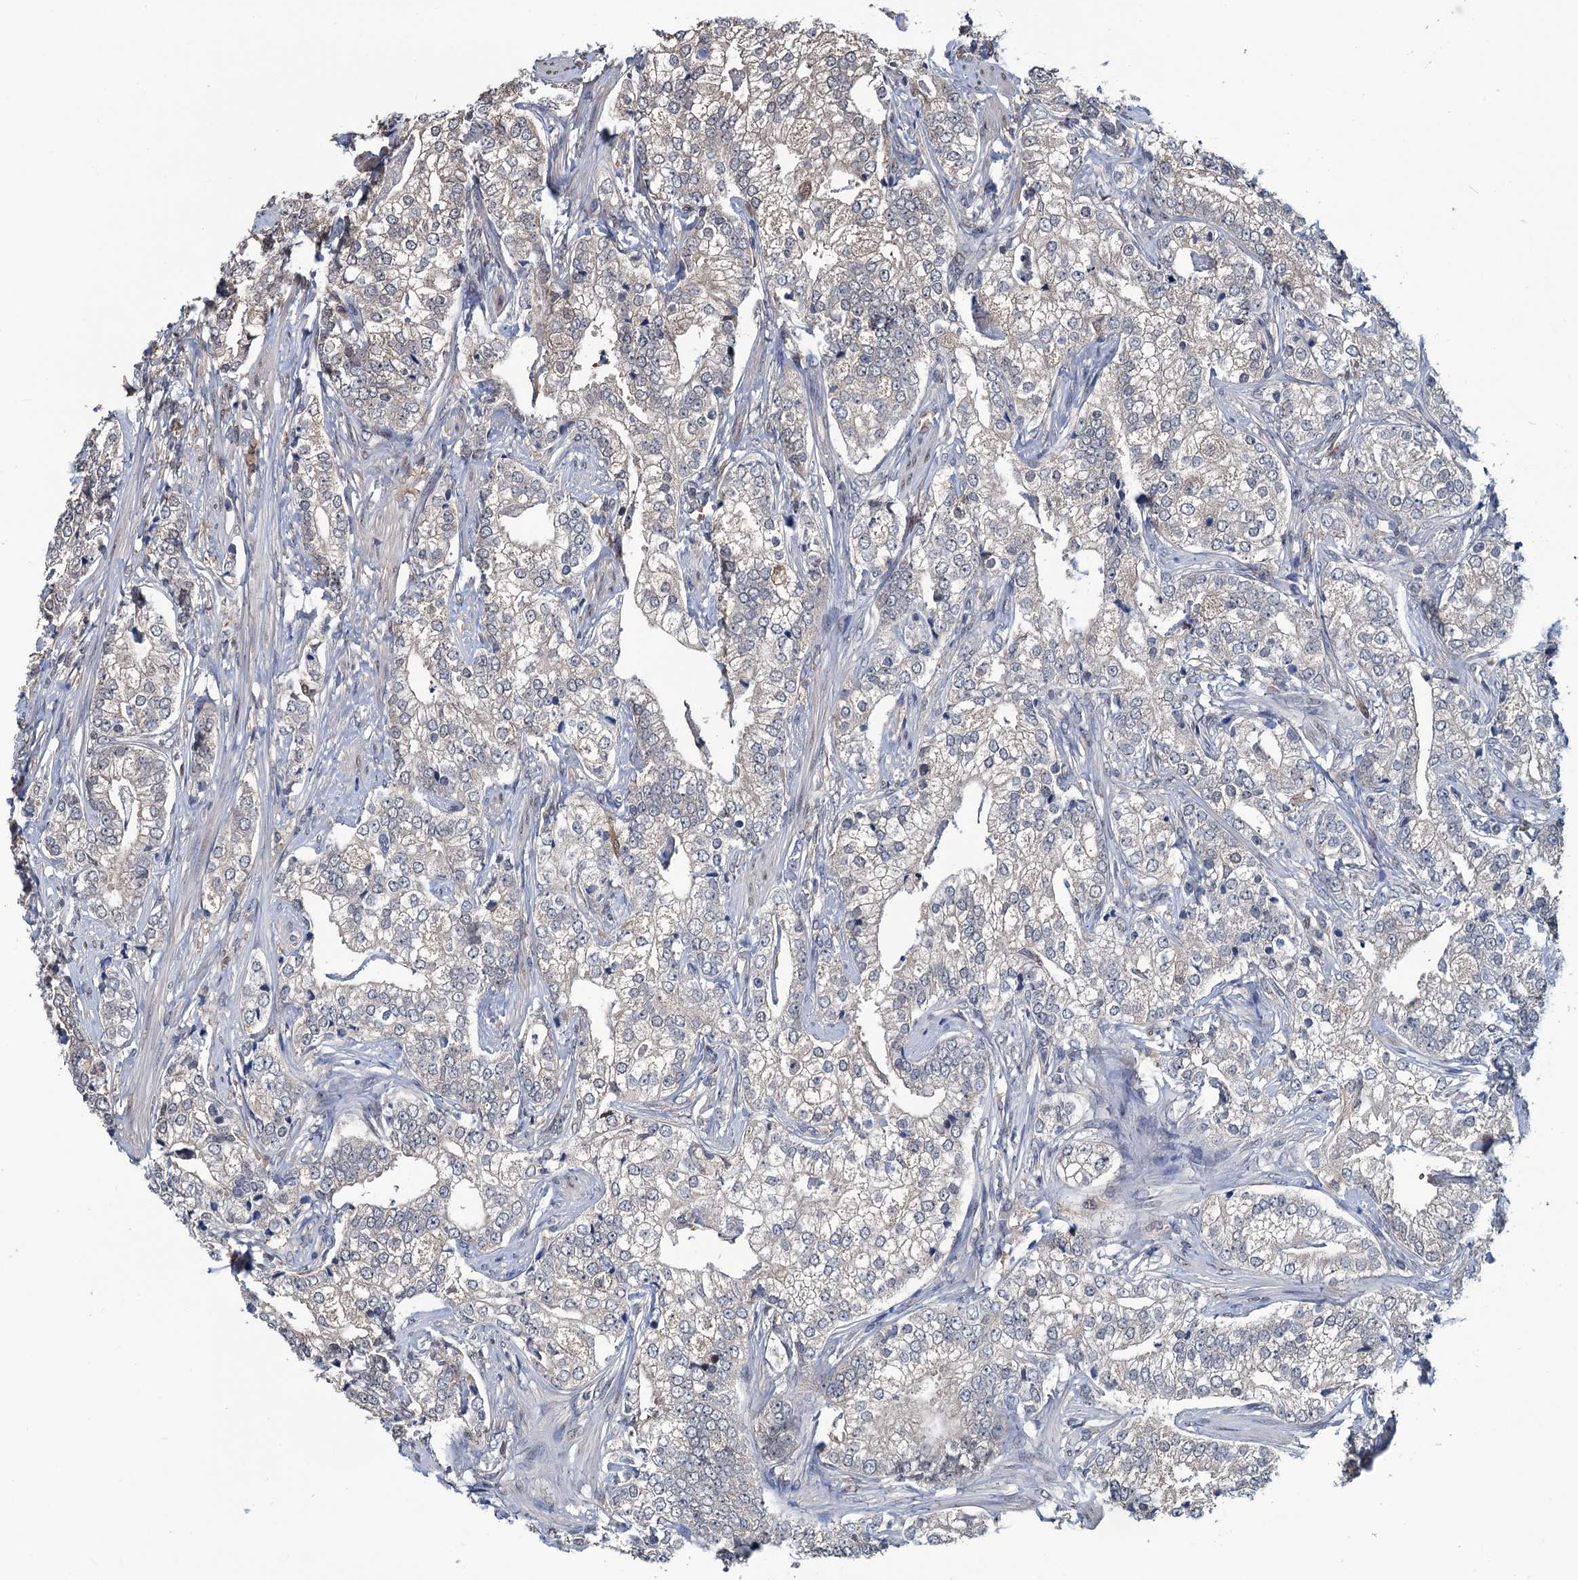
{"staining": {"intensity": "negative", "quantity": "none", "location": "none"}, "tissue": "prostate cancer", "cell_type": "Tumor cells", "image_type": "cancer", "snomed": [{"axis": "morphology", "description": "Adenocarcinoma, High grade"}, {"axis": "topography", "description": "Prostate"}], "caption": "Immunohistochemistry image of neoplastic tissue: human prostate cancer (high-grade adenocarcinoma) stained with DAB reveals no significant protein expression in tumor cells.", "gene": "RTKN2", "patient": {"sex": "male", "age": 69}}